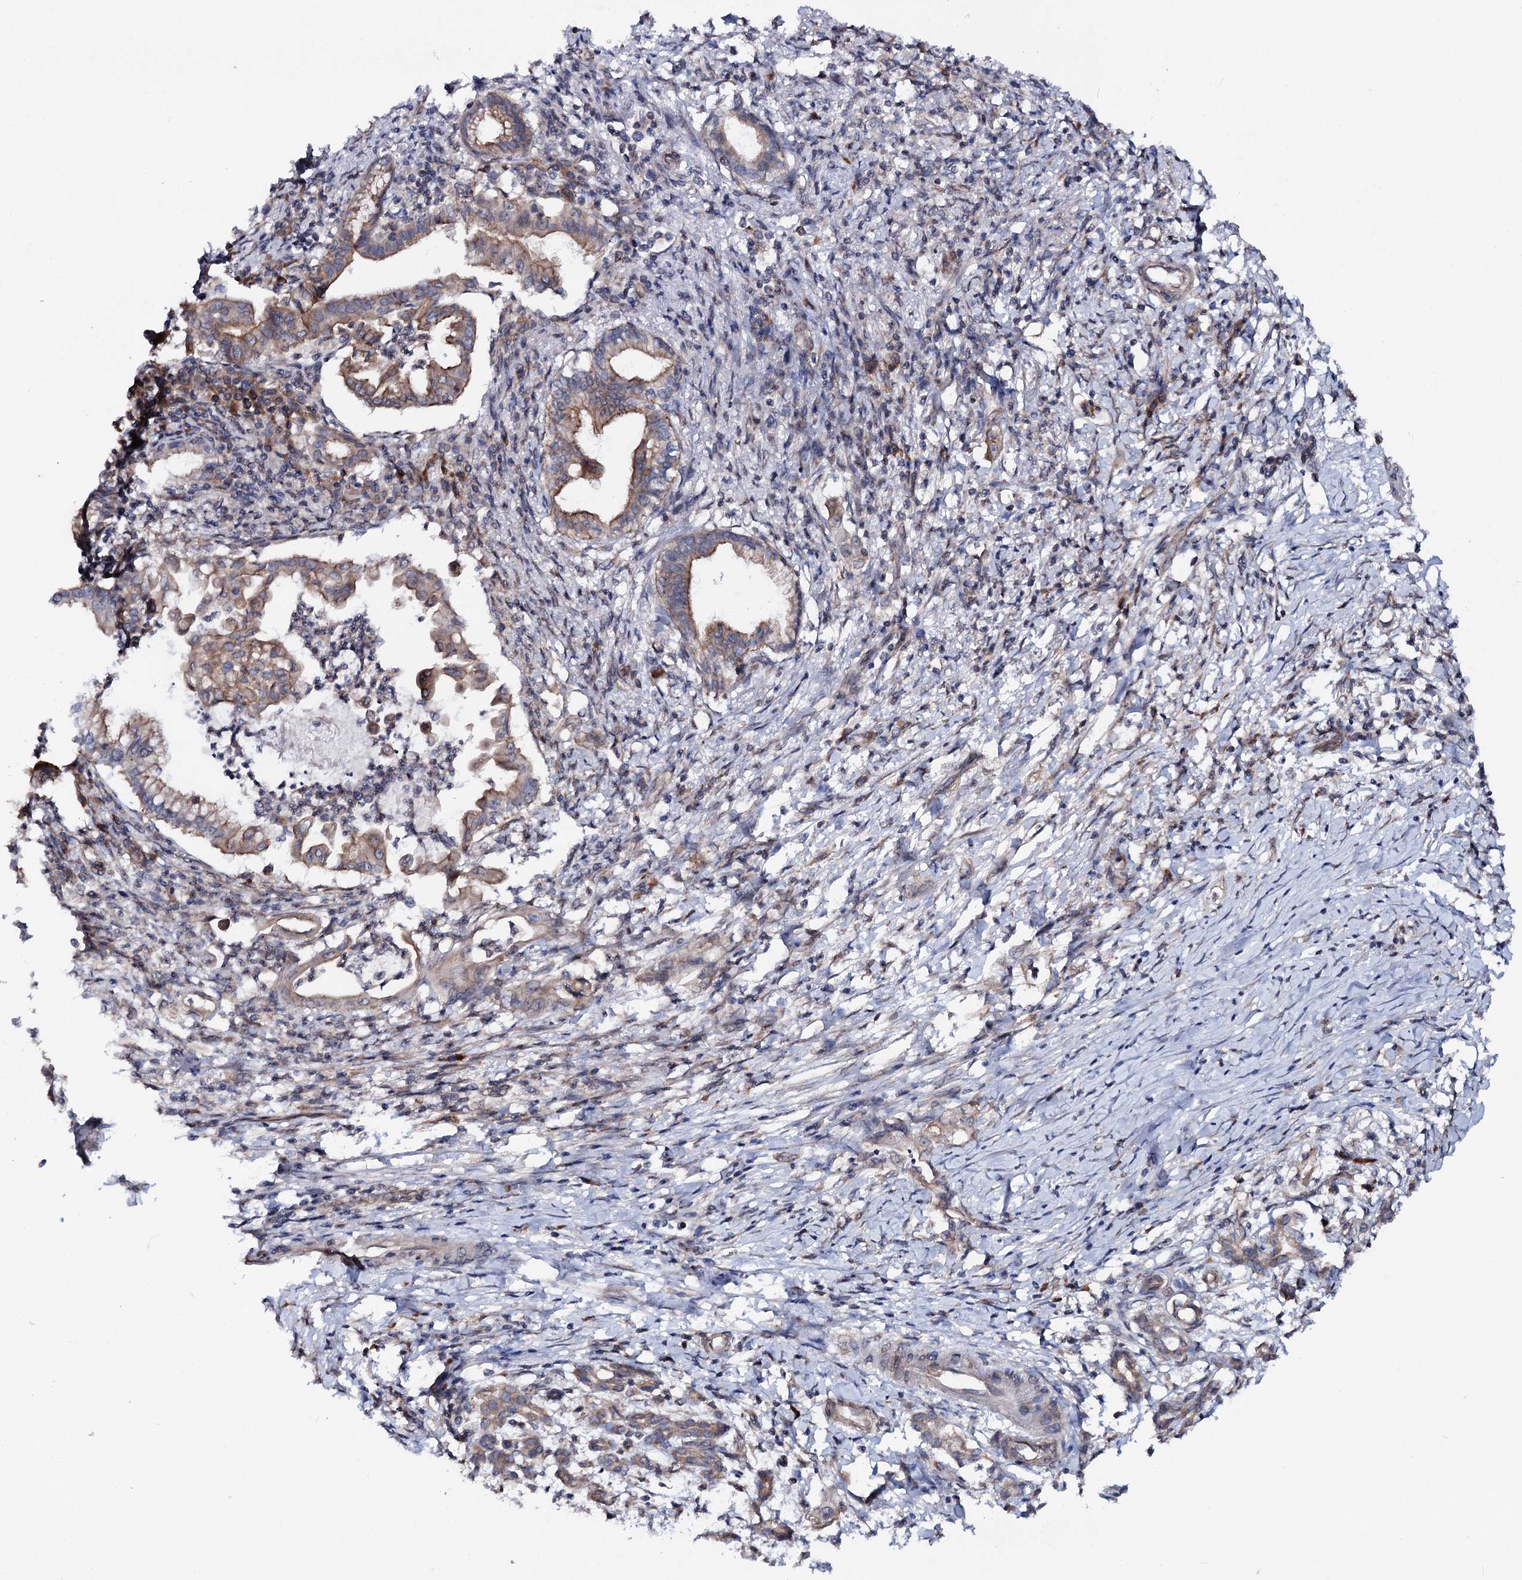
{"staining": {"intensity": "moderate", "quantity": "25%-75%", "location": "cytoplasmic/membranous"}, "tissue": "pancreatic cancer", "cell_type": "Tumor cells", "image_type": "cancer", "snomed": [{"axis": "morphology", "description": "Adenocarcinoma, NOS"}, {"axis": "topography", "description": "Pancreas"}], "caption": "Immunohistochemical staining of pancreatic cancer shows medium levels of moderate cytoplasmic/membranous expression in approximately 25%-75% of tumor cells.", "gene": "FGFR1OP2", "patient": {"sex": "female", "age": 55}}